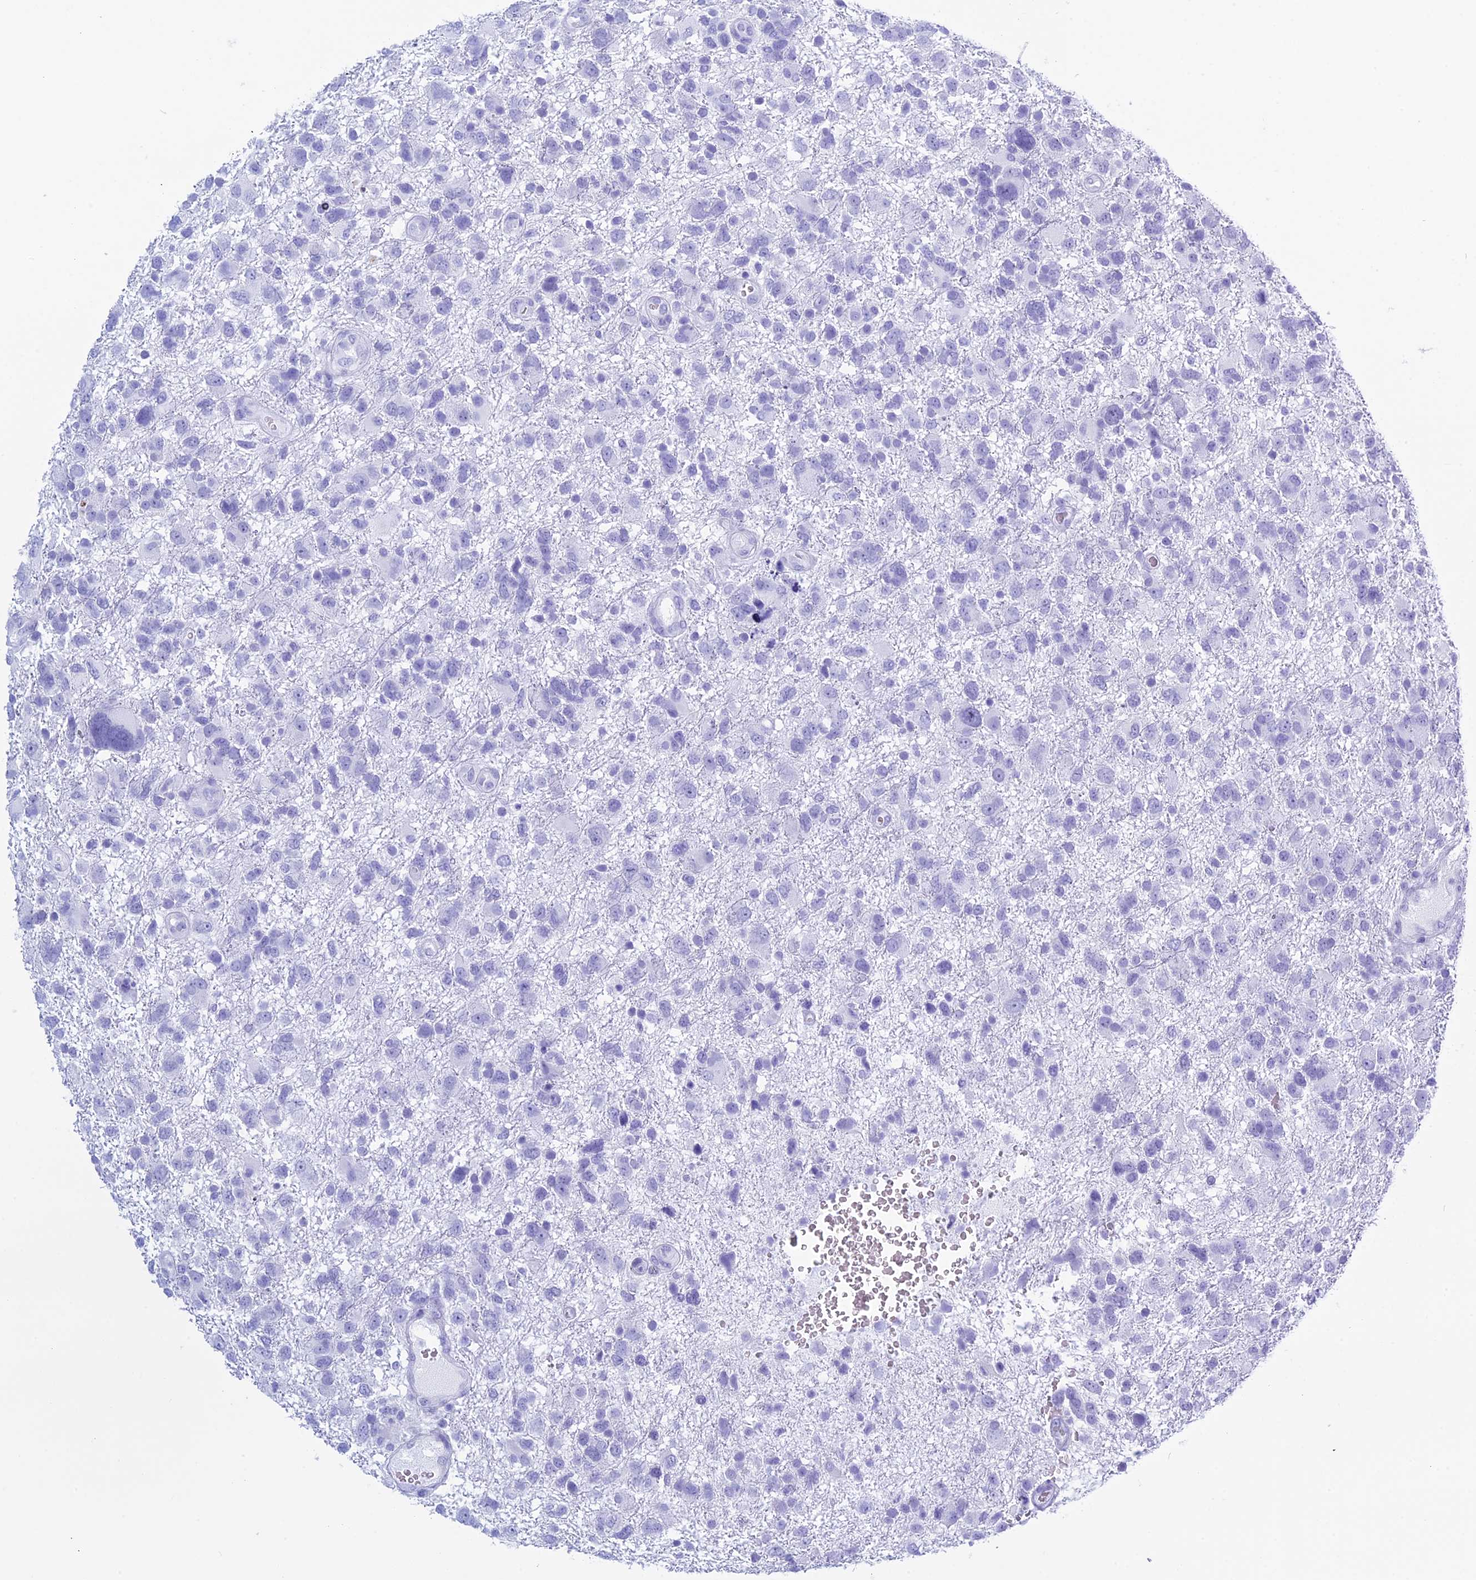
{"staining": {"intensity": "negative", "quantity": "none", "location": "none"}, "tissue": "glioma", "cell_type": "Tumor cells", "image_type": "cancer", "snomed": [{"axis": "morphology", "description": "Glioma, malignant, High grade"}, {"axis": "topography", "description": "Brain"}], "caption": "The micrograph demonstrates no significant positivity in tumor cells of glioma. (DAB (3,3'-diaminobenzidine) IHC, high magnification).", "gene": "KCTD21", "patient": {"sex": "male", "age": 61}}